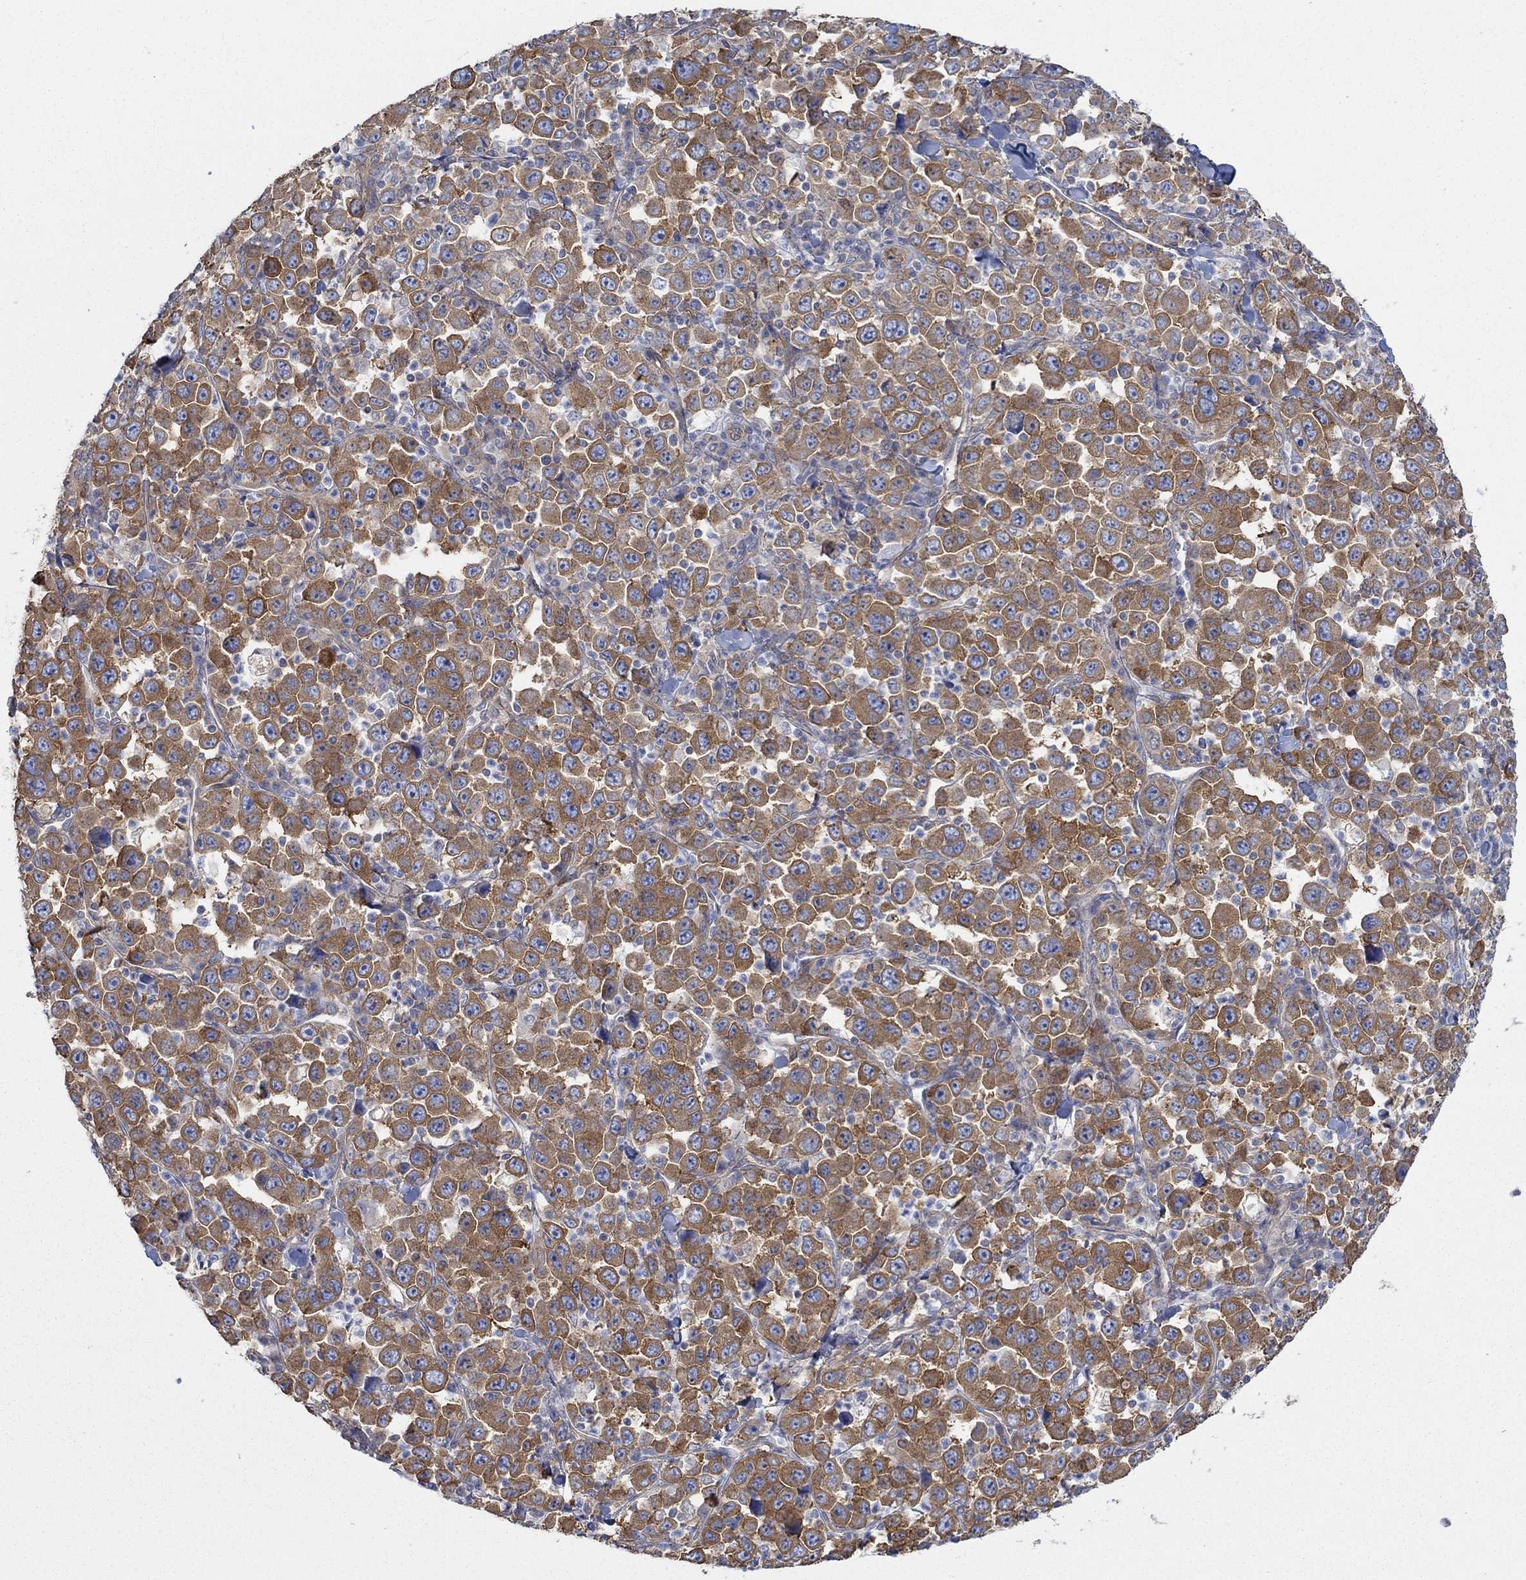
{"staining": {"intensity": "strong", "quantity": "25%-75%", "location": "cytoplasmic/membranous"}, "tissue": "stomach cancer", "cell_type": "Tumor cells", "image_type": "cancer", "snomed": [{"axis": "morphology", "description": "Normal tissue, NOS"}, {"axis": "morphology", "description": "Adenocarcinoma, NOS"}, {"axis": "topography", "description": "Stomach, upper"}, {"axis": "topography", "description": "Stomach"}], "caption": "Stomach cancer stained with a brown dye reveals strong cytoplasmic/membranous positive positivity in approximately 25%-75% of tumor cells.", "gene": "SPAG9", "patient": {"sex": "male", "age": 59}}